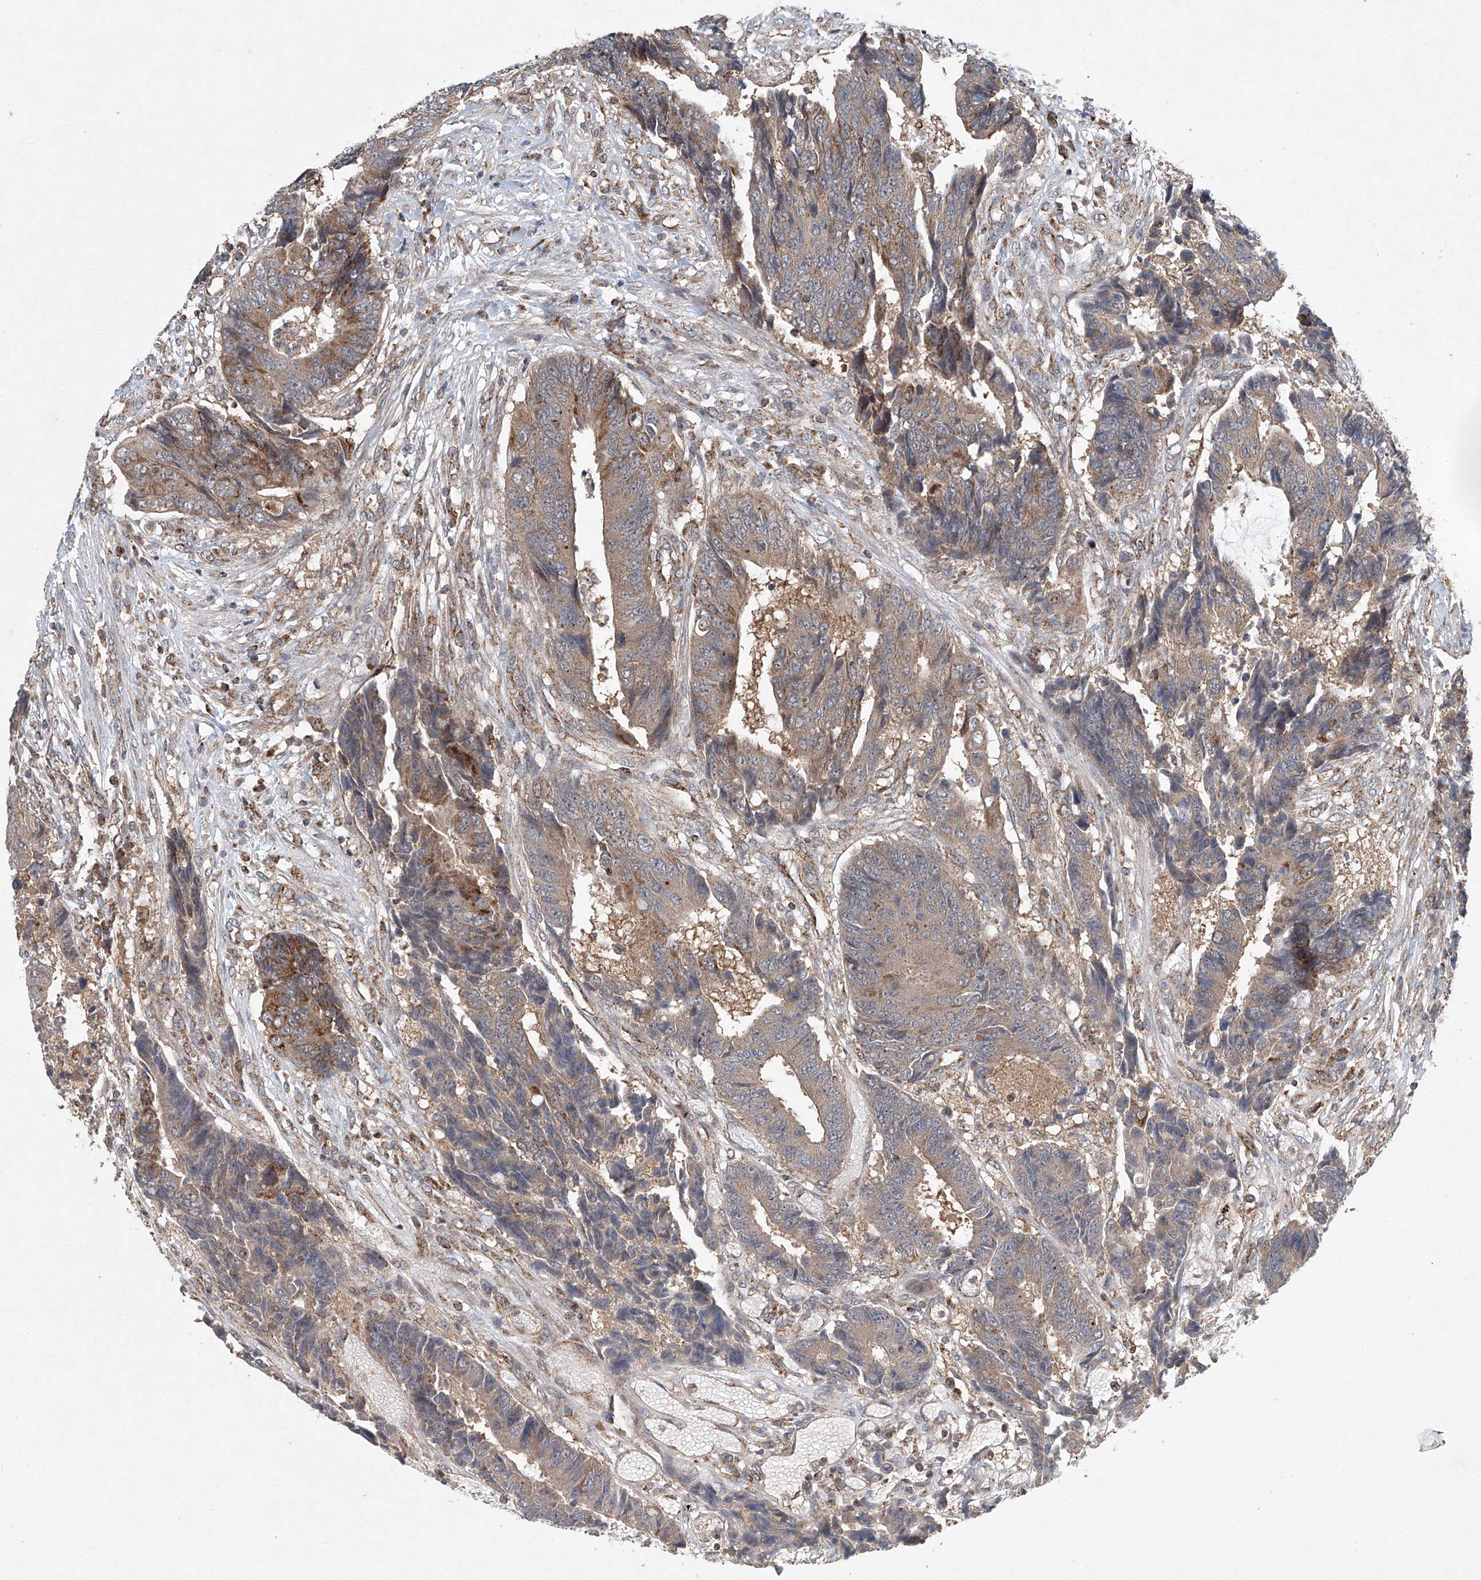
{"staining": {"intensity": "moderate", "quantity": ">75%", "location": "cytoplasmic/membranous"}, "tissue": "colorectal cancer", "cell_type": "Tumor cells", "image_type": "cancer", "snomed": [{"axis": "morphology", "description": "Adenocarcinoma, NOS"}, {"axis": "topography", "description": "Rectum"}], "caption": "Brown immunohistochemical staining in colorectal cancer (adenocarcinoma) shows moderate cytoplasmic/membranous positivity in approximately >75% of tumor cells.", "gene": "DCAF11", "patient": {"sex": "male", "age": 84}}